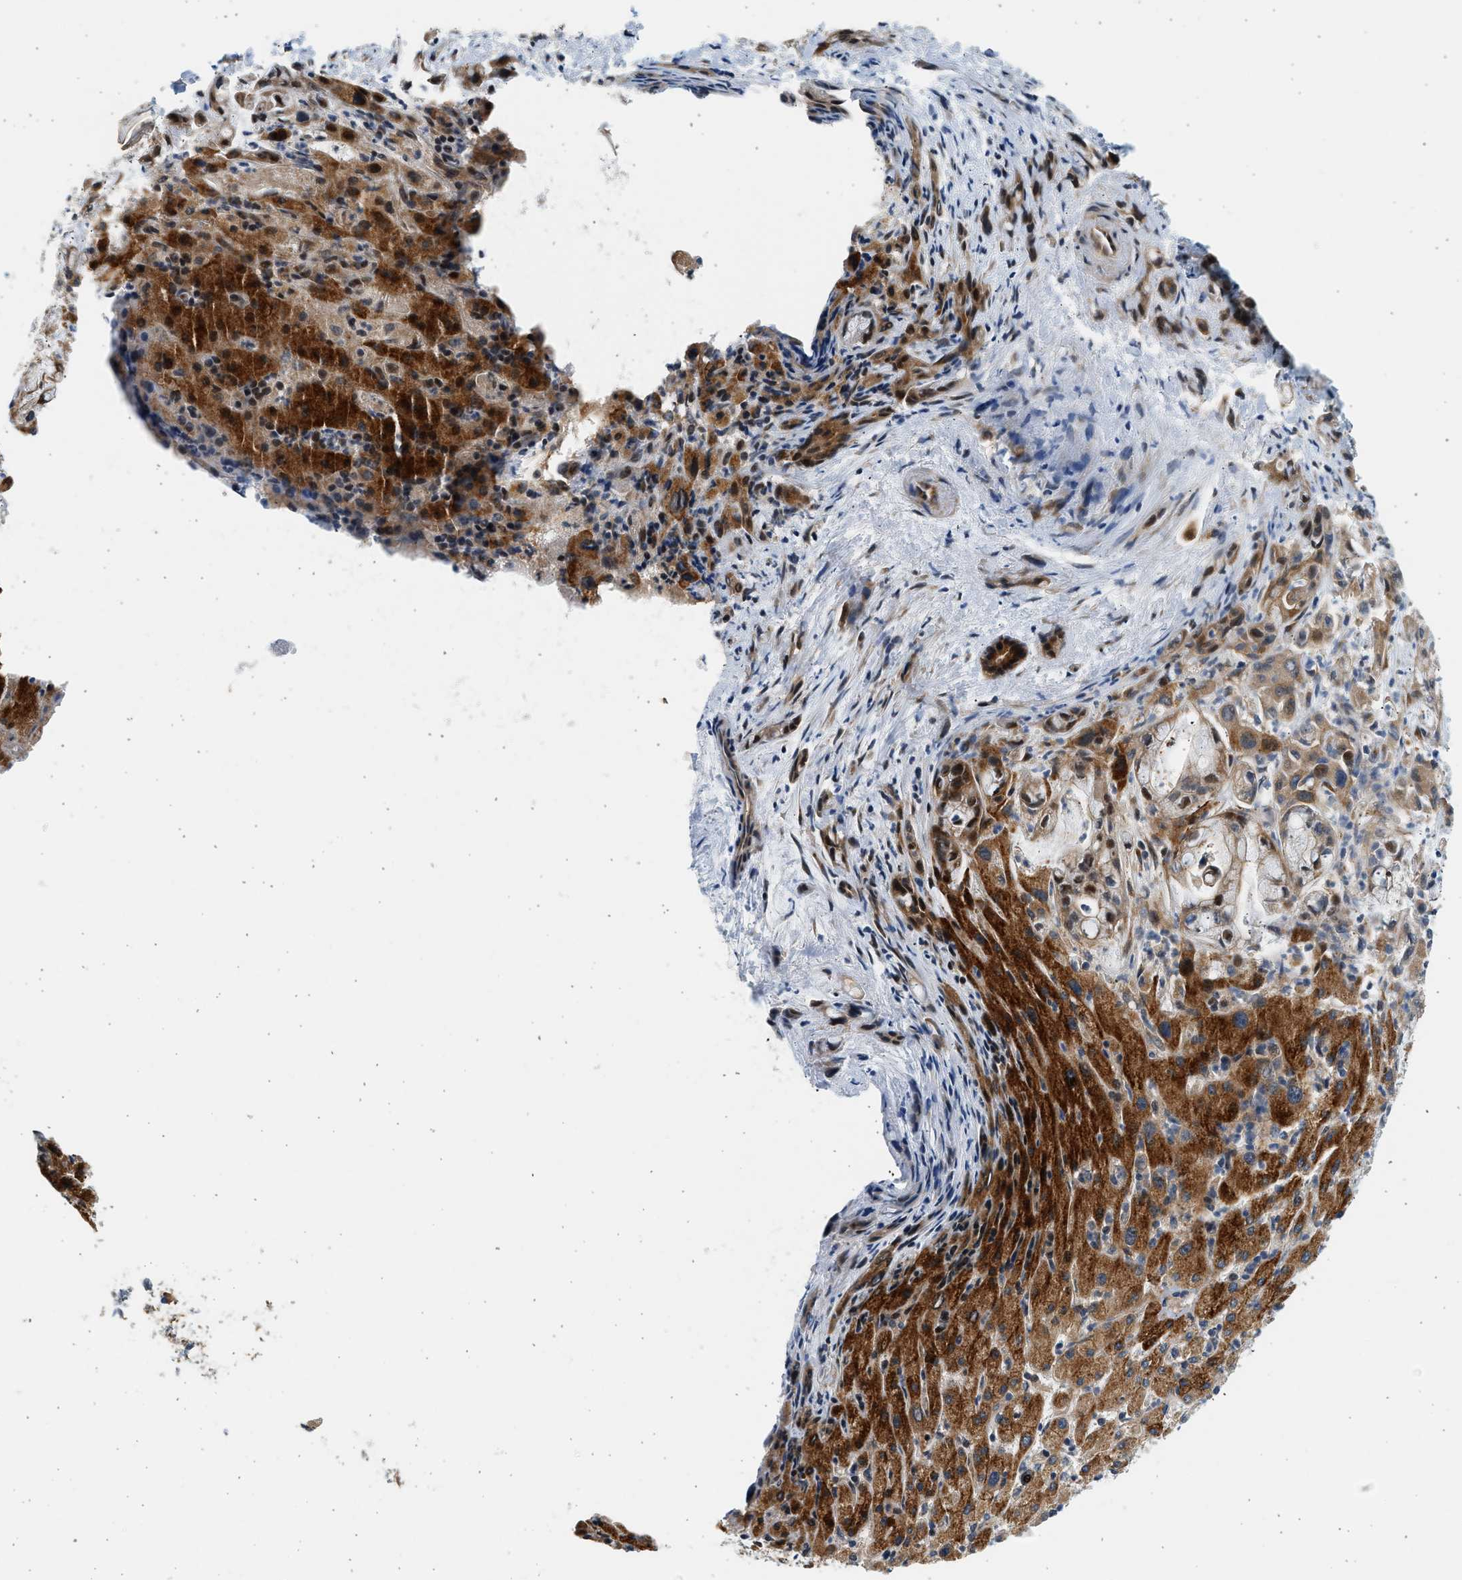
{"staining": {"intensity": "moderate", "quantity": ">75%", "location": "cytoplasmic/membranous"}, "tissue": "liver cancer", "cell_type": "Tumor cells", "image_type": "cancer", "snomed": [{"axis": "morphology", "description": "Cholangiocarcinoma"}, {"axis": "topography", "description": "Liver"}], "caption": "This is a micrograph of IHC staining of liver cancer (cholangiocarcinoma), which shows moderate positivity in the cytoplasmic/membranous of tumor cells.", "gene": "NRSN2", "patient": {"sex": "female", "age": 72}}